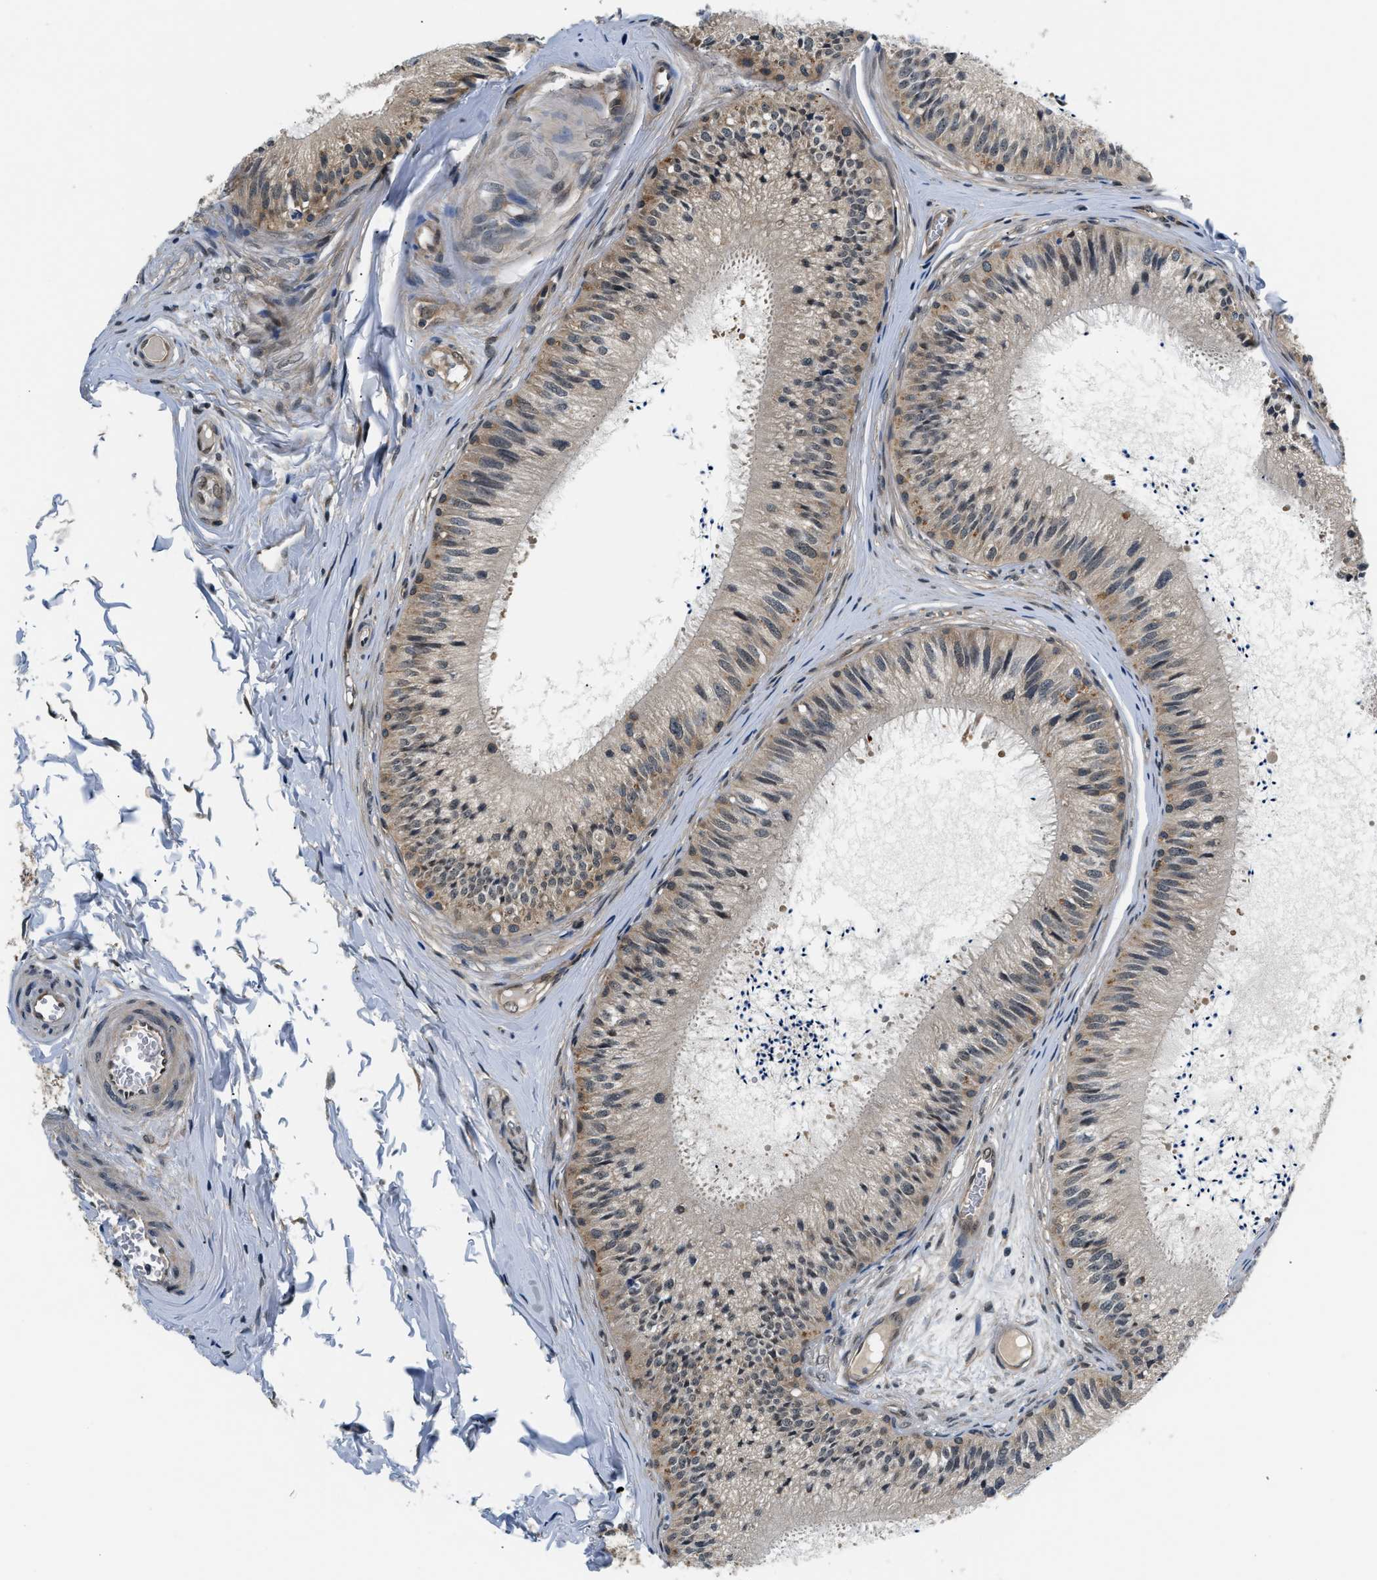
{"staining": {"intensity": "moderate", "quantity": "<25%", "location": "cytoplasmic/membranous"}, "tissue": "epididymis", "cell_type": "Glandular cells", "image_type": "normal", "snomed": [{"axis": "morphology", "description": "Normal tissue, NOS"}, {"axis": "topography", "description": "Epididymis"}], "caption": "Moderate cytoplasmic/membranous positivity is present in about <25% of glandular cells in normal epididymis.", "gene": "SMAD4", "patient": {"sex": "male", "age": 31}}